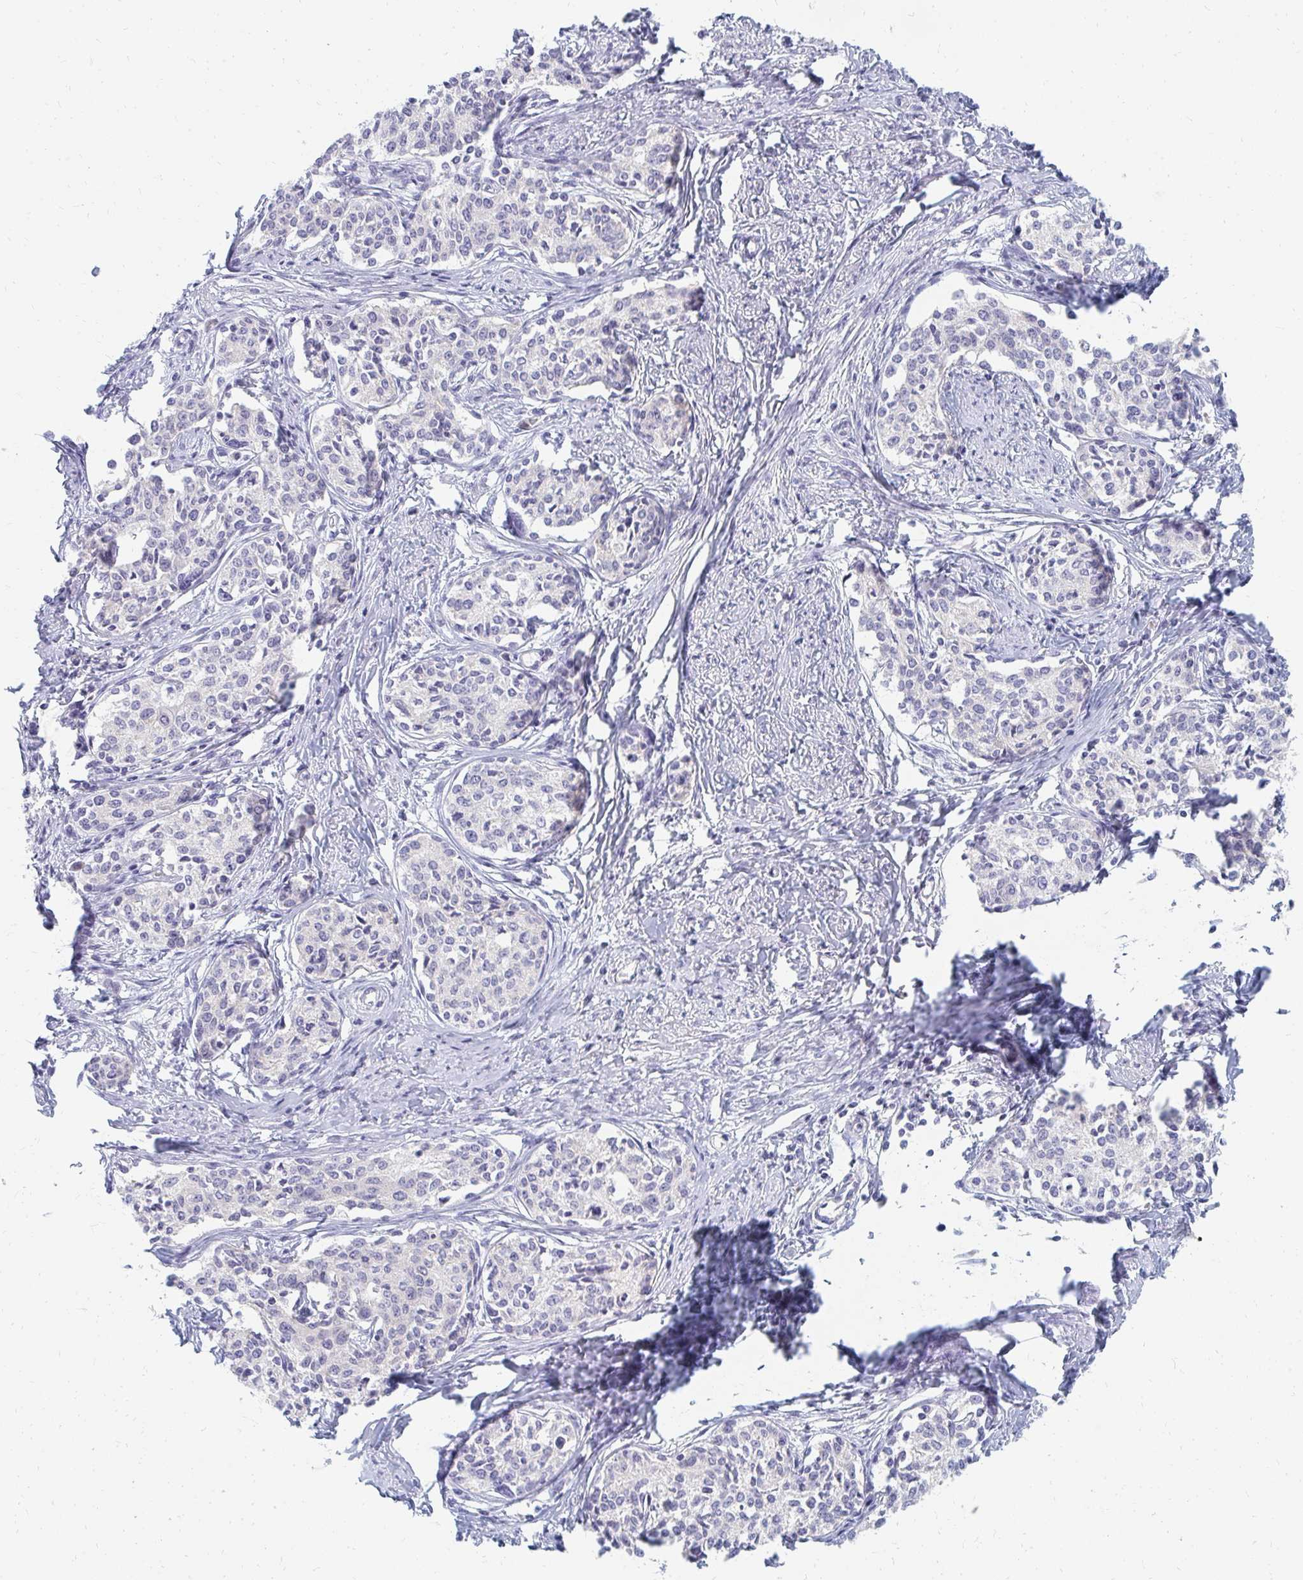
{"staining": {"intensity": "negative", "quantity": "none", "location": "none"}, "tissue": "cervical cancer", "cell_type": "Tumor cells", "image_type": "cancer", "snomed": [{"axis": "morphology", "description": "Squamous cell carcinoma, NOS"}, {"axis": "morphology", "description": "Adenocarcinoma, NOS"}, {"axis": "topography", "description": "Cervix"}], "caption": "Human cervical adenocarcinoma stained for a protein using immunohistochemistry demonstrates no positivity in tumor cells.", "gene": "OR10V1", "patient": {"sex": "female", "age": 52}}